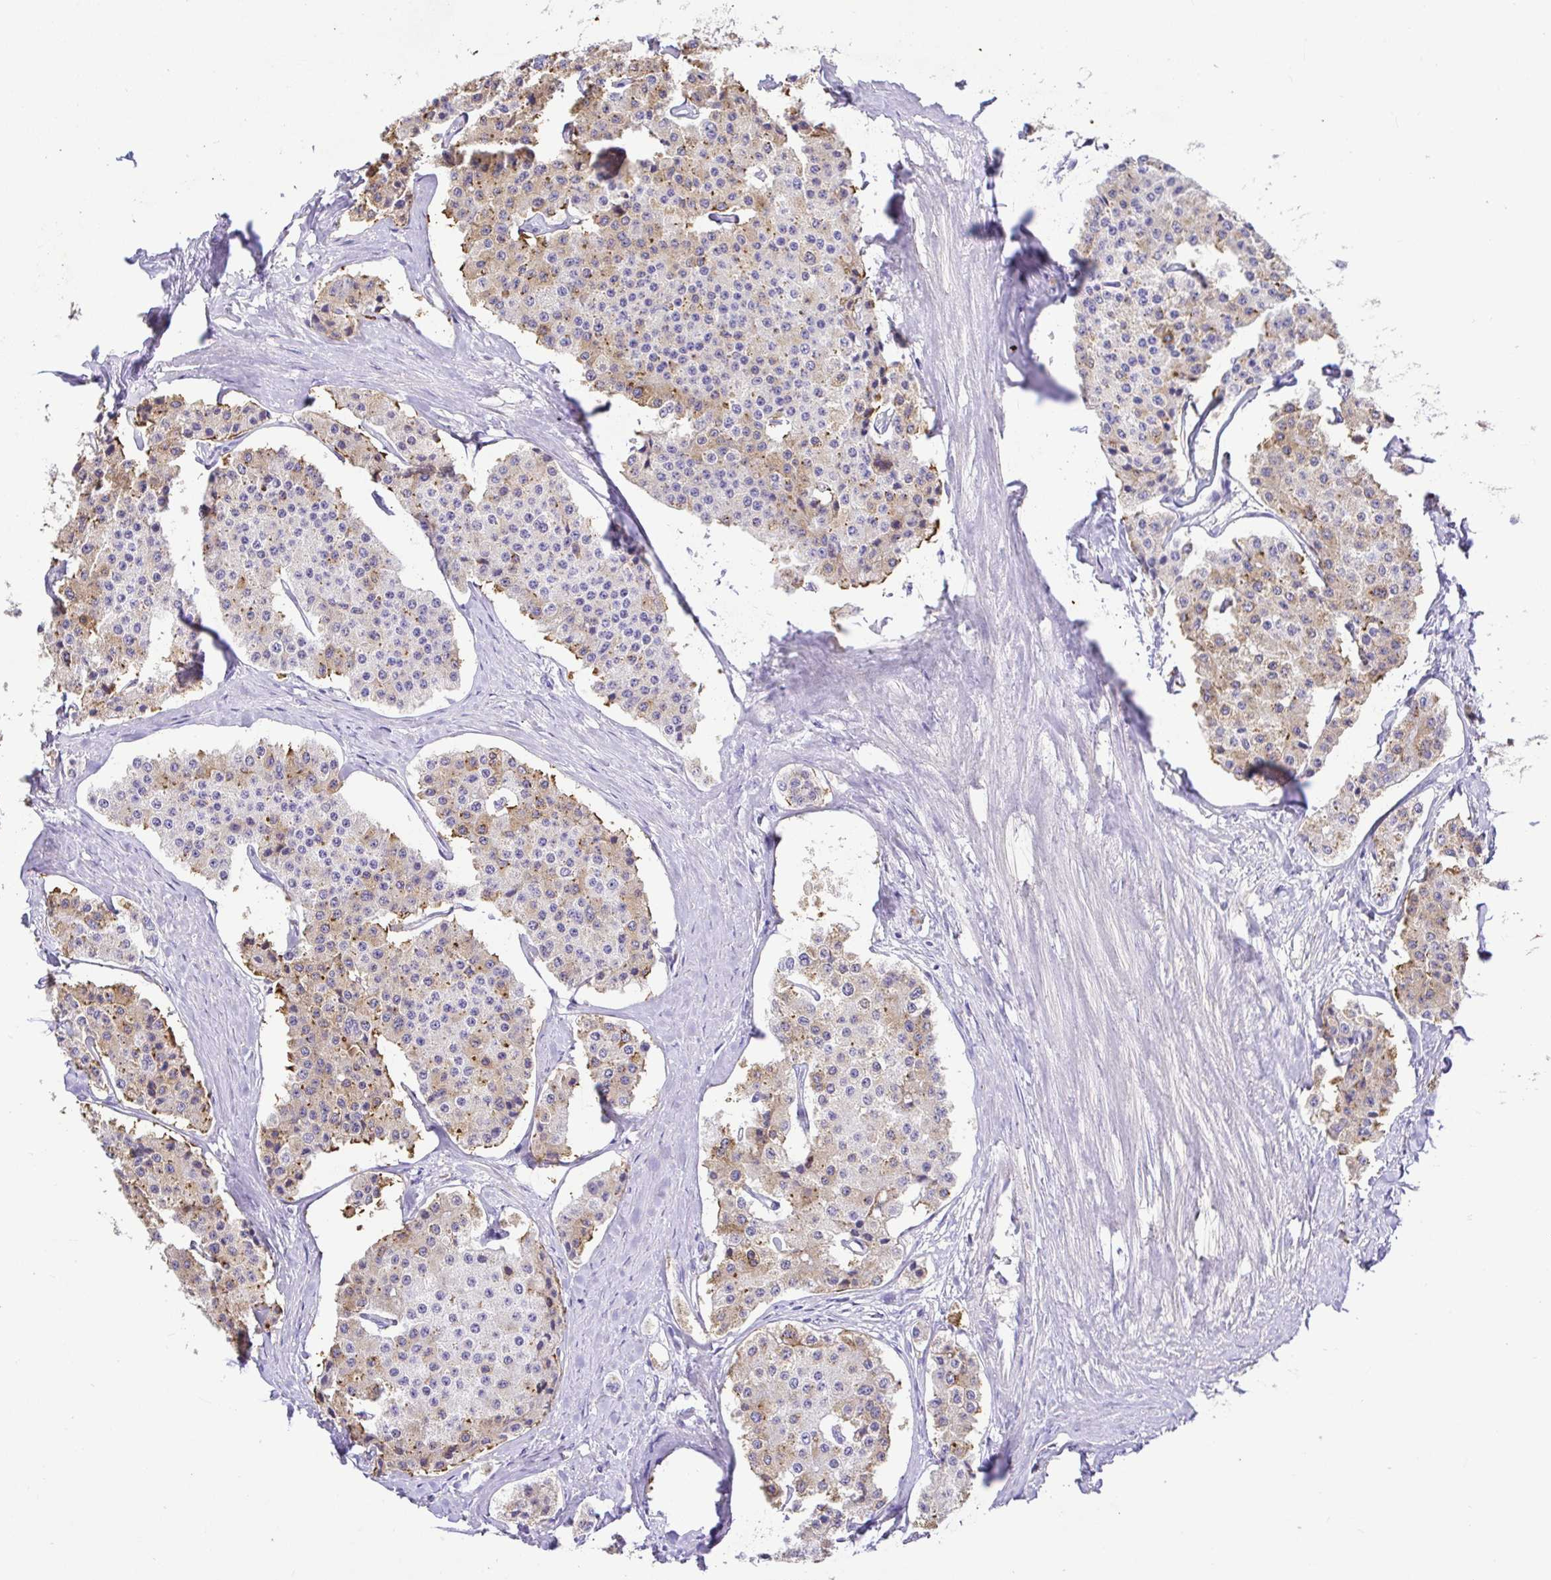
{"staining": {"intensity": "moderate", "quantity": "25%-75%", "location": "cytoplasmic/membranous"}, "tissue": "carcinoid", "cell_type": "Tumor cells", "image_type": "cancer", "snomed": [{"axis": "morphology", "description": "Carcinoid, malignant, NOS"}, {"axis": "topography", "description": "Small intestine"}], "caption": "An image showing moderate cytoplasmic/membranous positivity in approximately 25%-75% of tumor cells in carcinoid, as visualized by brown immunohistochemical staining.", "gene": "CDO1", "patient": {"sex": "female", "age": 65}}